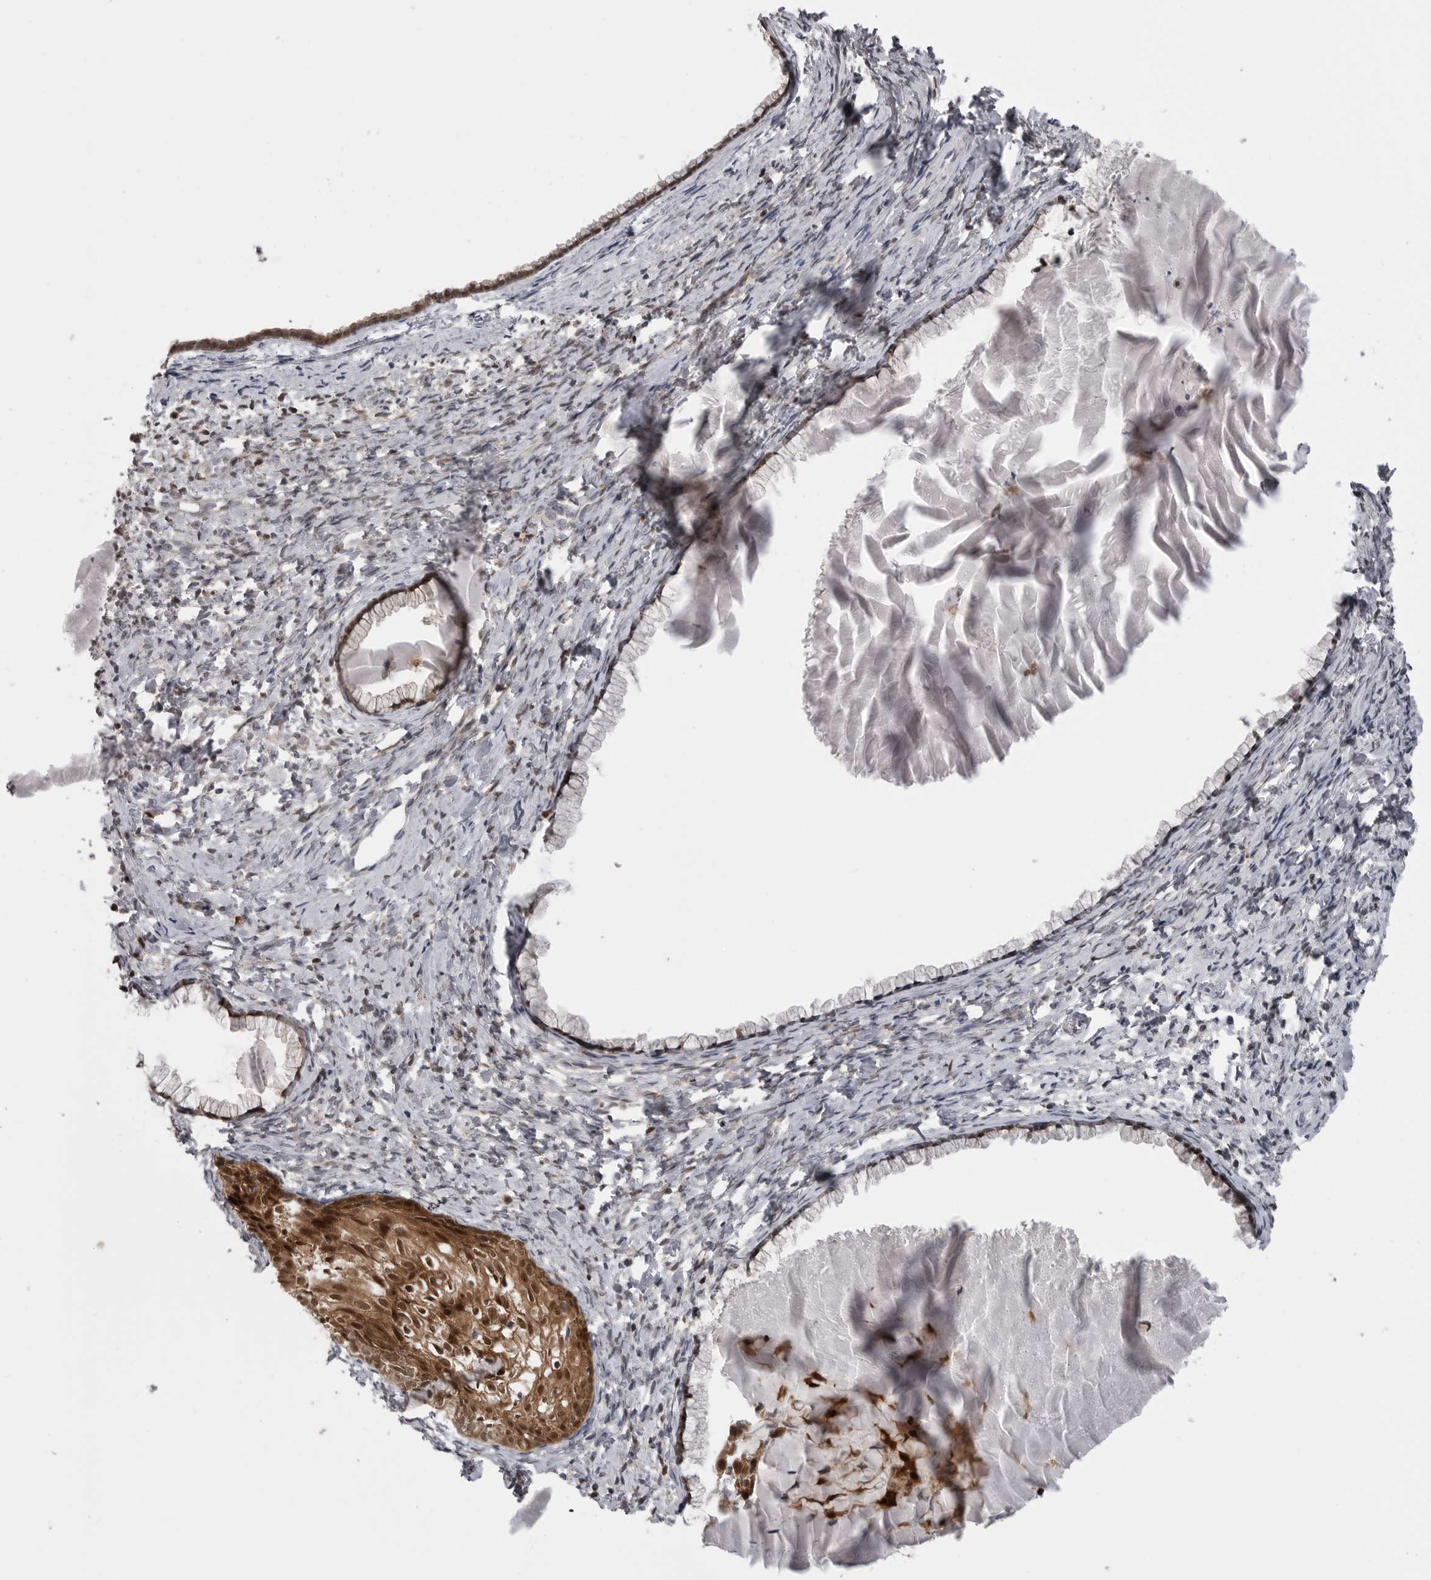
{"staining": {"intensity": "strong", "quantity": "25%-75%", "location": "cytoplasmic/membranous,nuclear"}, "tissue": "cervix", "cell_type": "Glandular cells", "image_type": "normal", "snomed": [{"axis": "morphology", "description": "Normal tissue, NOS"}, {"axis": "topography", "description": "Cervix"}], "caption": "Human cervix stained with a brown dye displays strong cytoplasmic/membranous,nuclear positive positivity in approximately 25%-75% of glandular cells.", "gene": "MAPK13", "patient": {"sex": "female", "age": 75}}